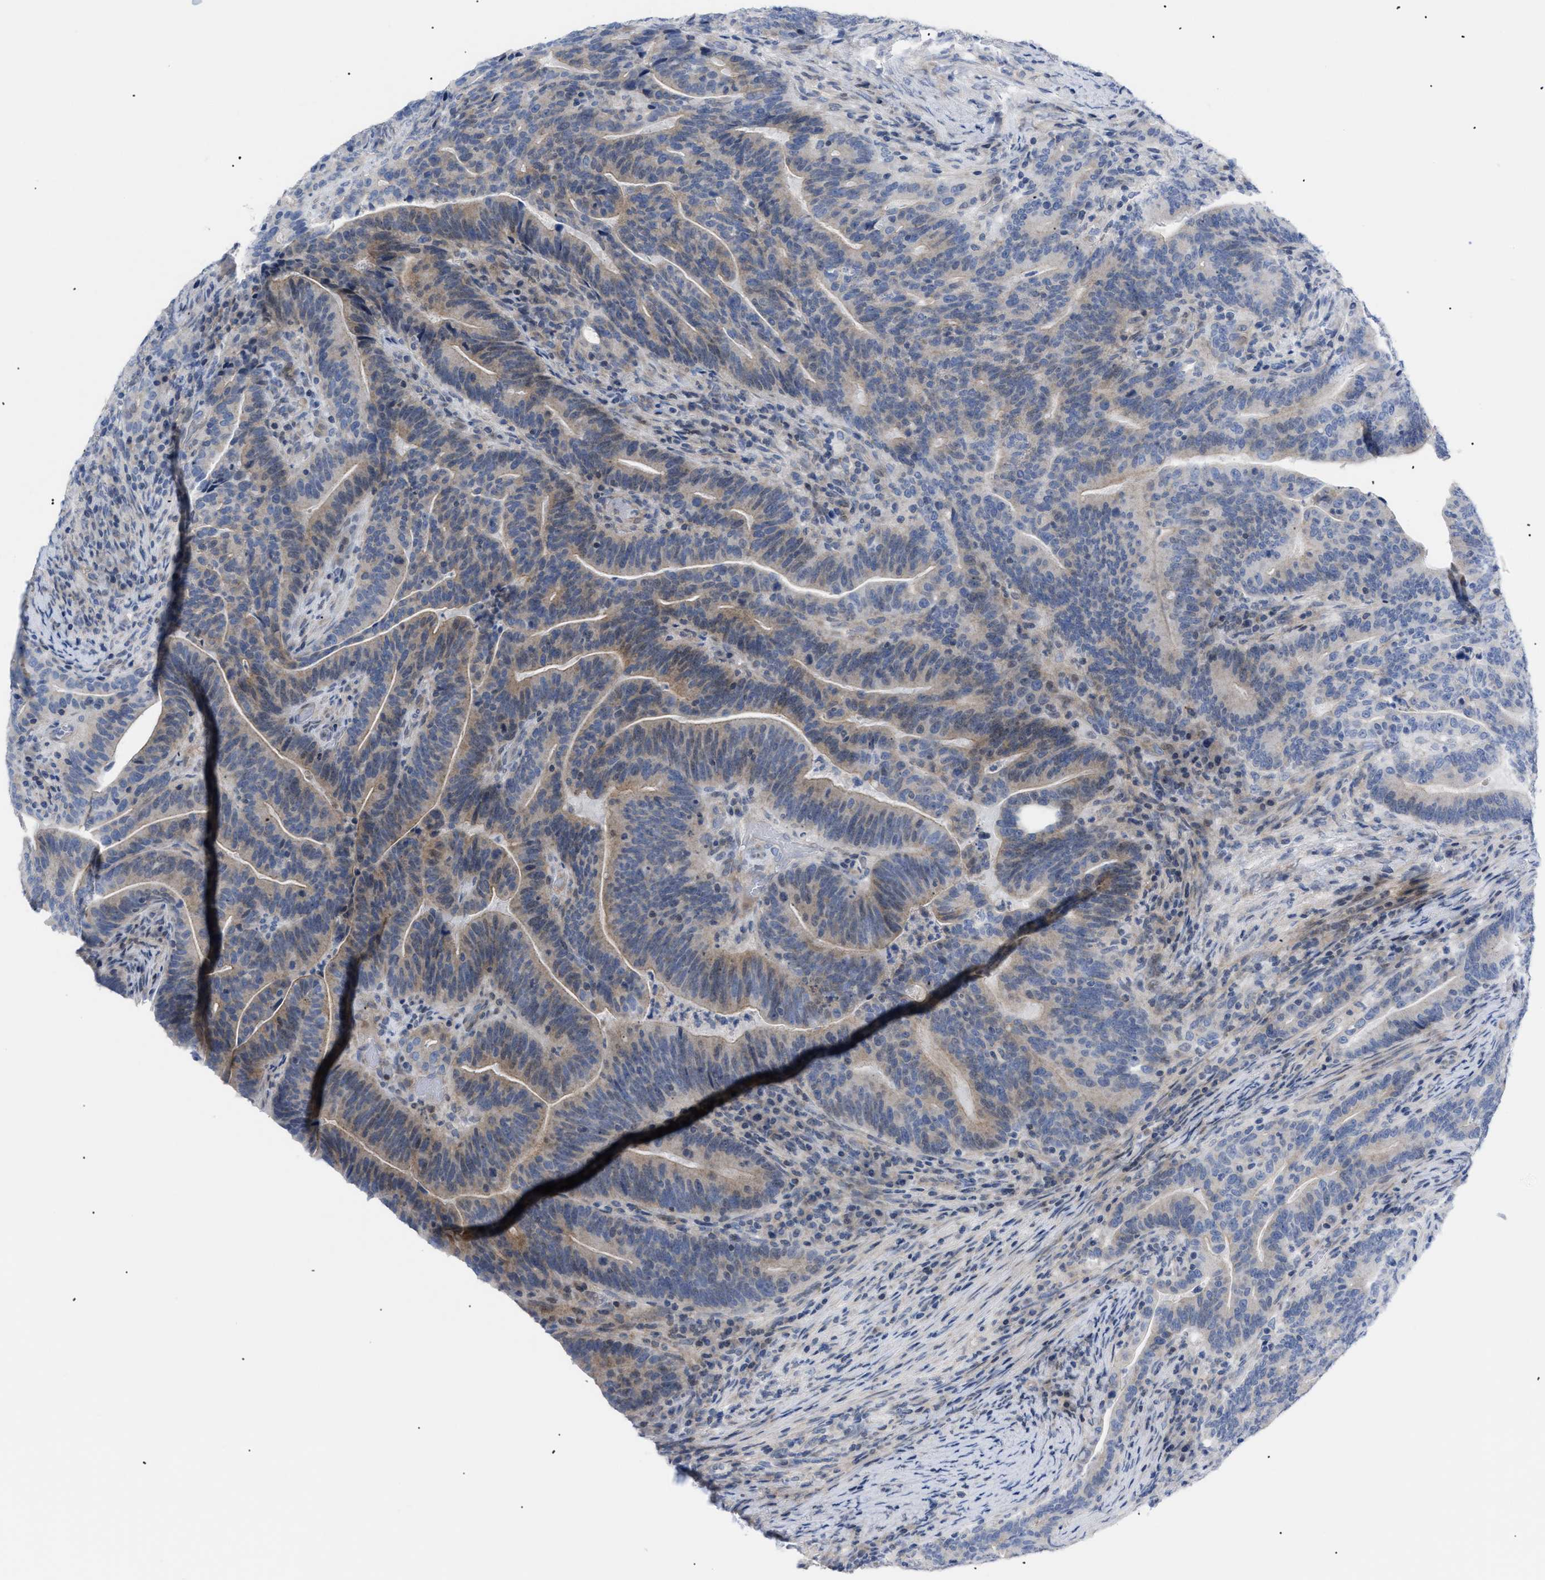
{"staining": {"intensity": "weak", "quantity": "25%-75%", "location": "cytoplasmic/membranous"}, "tissue": "colorectal cancer", "cell_type": "Tumor cells", "image_type": "cancer", "snomed": [{"axis": "morphology", "description": "Normal tissue, NOS"}, {"axis": "morphology", "description": "Adenocarcinoma, NOS"}, {"axis": "topography", "description": "Colon"}], "caption": "The micrograph shows immunohistochemical staining of colorectal cancer. There is weak cytoplasmic/membranous staining is present in approximately 25%-75% of tumor cells.", "gene": "CAV3", "patient": {"sex": "female", "age": 66}}